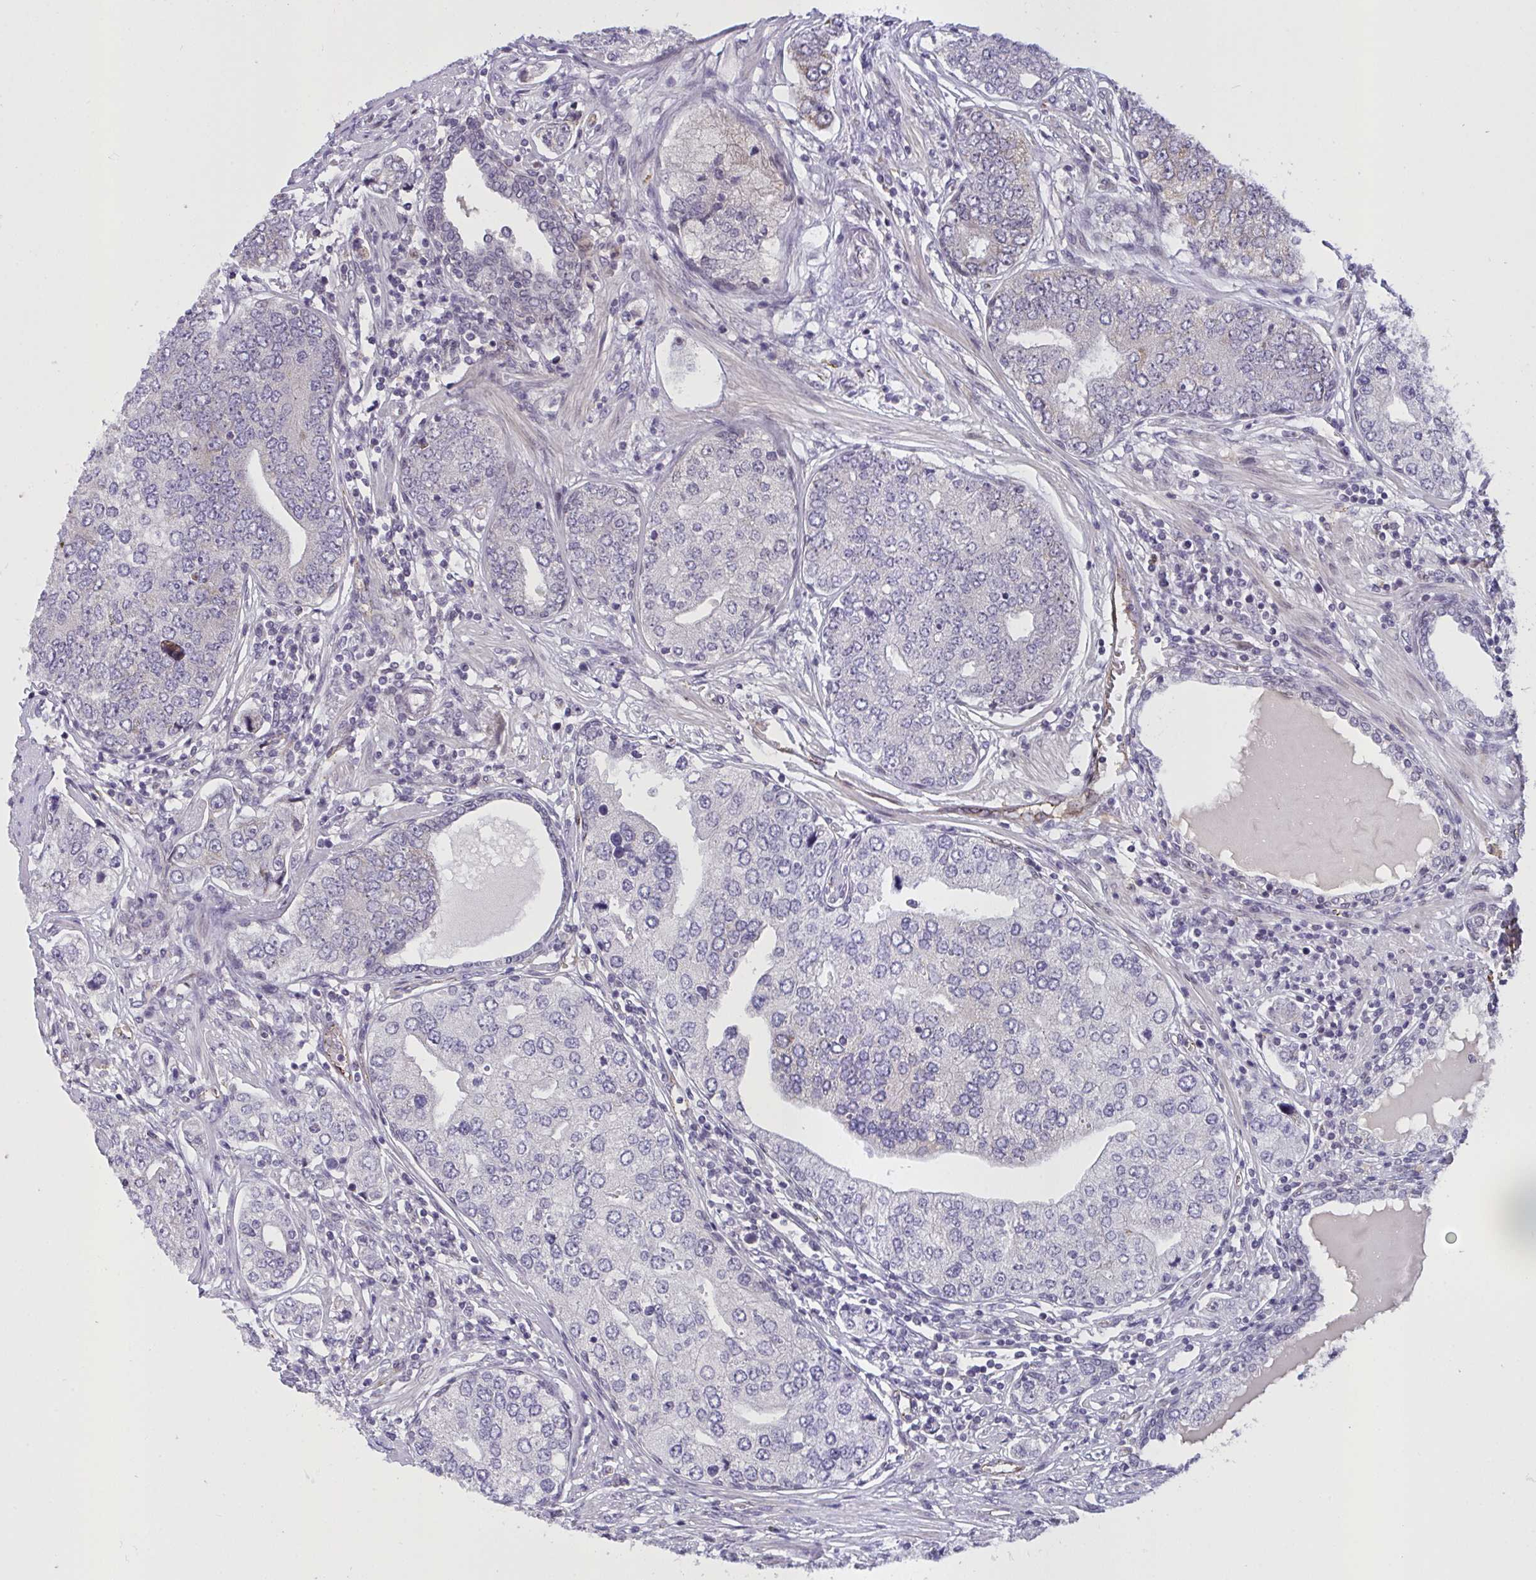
{"staining": {"intensity": "negative", "quantity": "none", "location": "none"}, "tissue": "prostate cancer", "cell_type": "Tumor cells", "image_type": "cancer", "snomed": [{"axis": "morphology", "description": "Adenocarcinoma, High grade"}, {"axis": "topography", "description": "Prostate"}], "caption": "DAB (3,3'-diaminobenzidine) immunohistochemical staining of prostate cancer displays no significant expression in tumor cells. Nuclei are stained in blue.", "gene": "SEMA6B", "patient": {"sex": "male", "age": 60}}